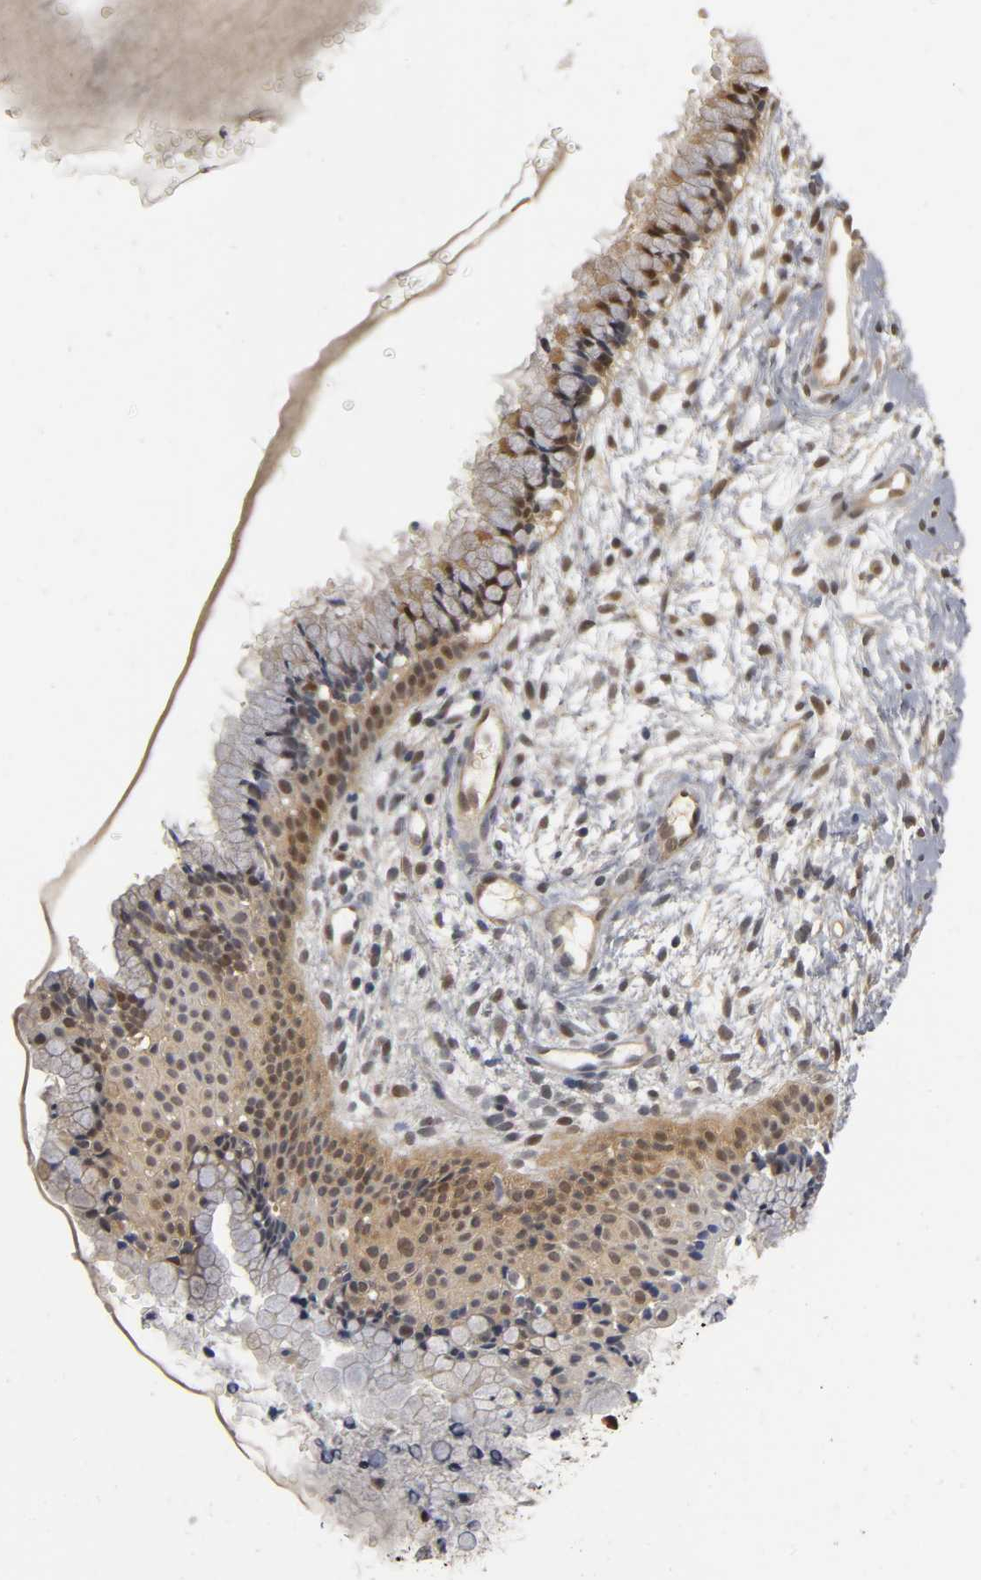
{"staining": {"intensity": "moderate", "quantity": ">75%", "location": "cytoplasmic/membranous,nuclear"}, "tissue": "cervix", "cell_type": "Glandular cells", "image_type": "normal", "snomed": [{"axis": "morphology", "description": "Normal tissue, NOS"}, {"axis": "topography", "description": "Cervix"}], "caption": "Benign cervix shows moderate cytoplasmic/membranous,nuclear expression in approximately >75% of glandular cells.", "gene": "PARK7", "patient": {"sex": "female", "age": 46}}